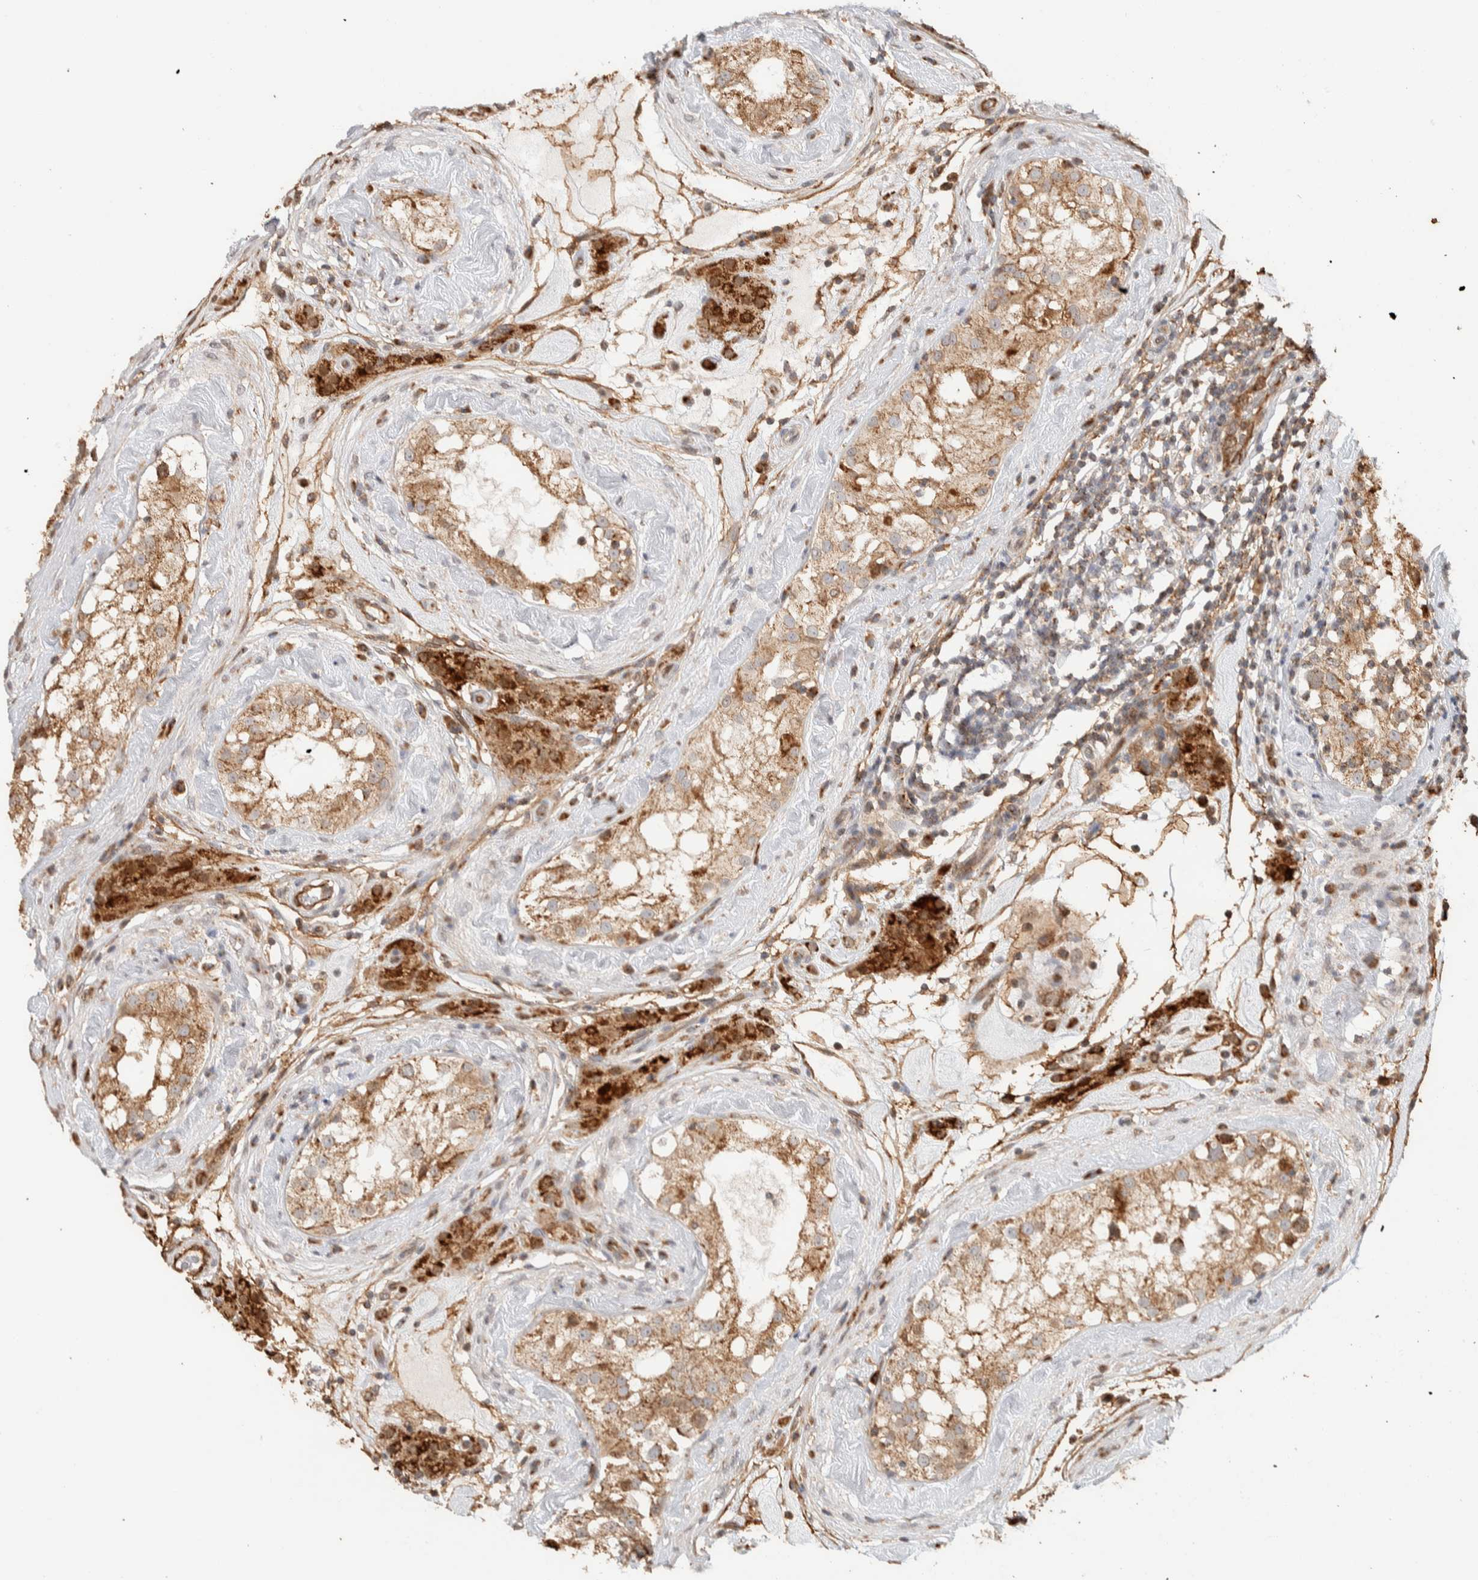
{"staining": {"intensity": "moderate", "quantity": ">75%", "location": "cytoplasmic/membranous"}, "tissue": "testis", "cell_type": "Cells in seminiferous ducts", "image_type": "normal", "snomed": [{"axis": "morphology", "description": "Normal tissue, NOS"}, {"axis": "topography", "description": "Testis"}], "caption": "High-magnification brightfield microscopy of unremarkable testis stained with DAB (3,3'-diaminobenzidine) (brown) and counterstained with hematoxylin (blue). cells in seminiferous ducts exhibit moderate cytoplasmic/membranous positivity is appreciated in about>75% of cells.", "gene": "KIF9", "patient": {"sex": "male", "age": 46}}